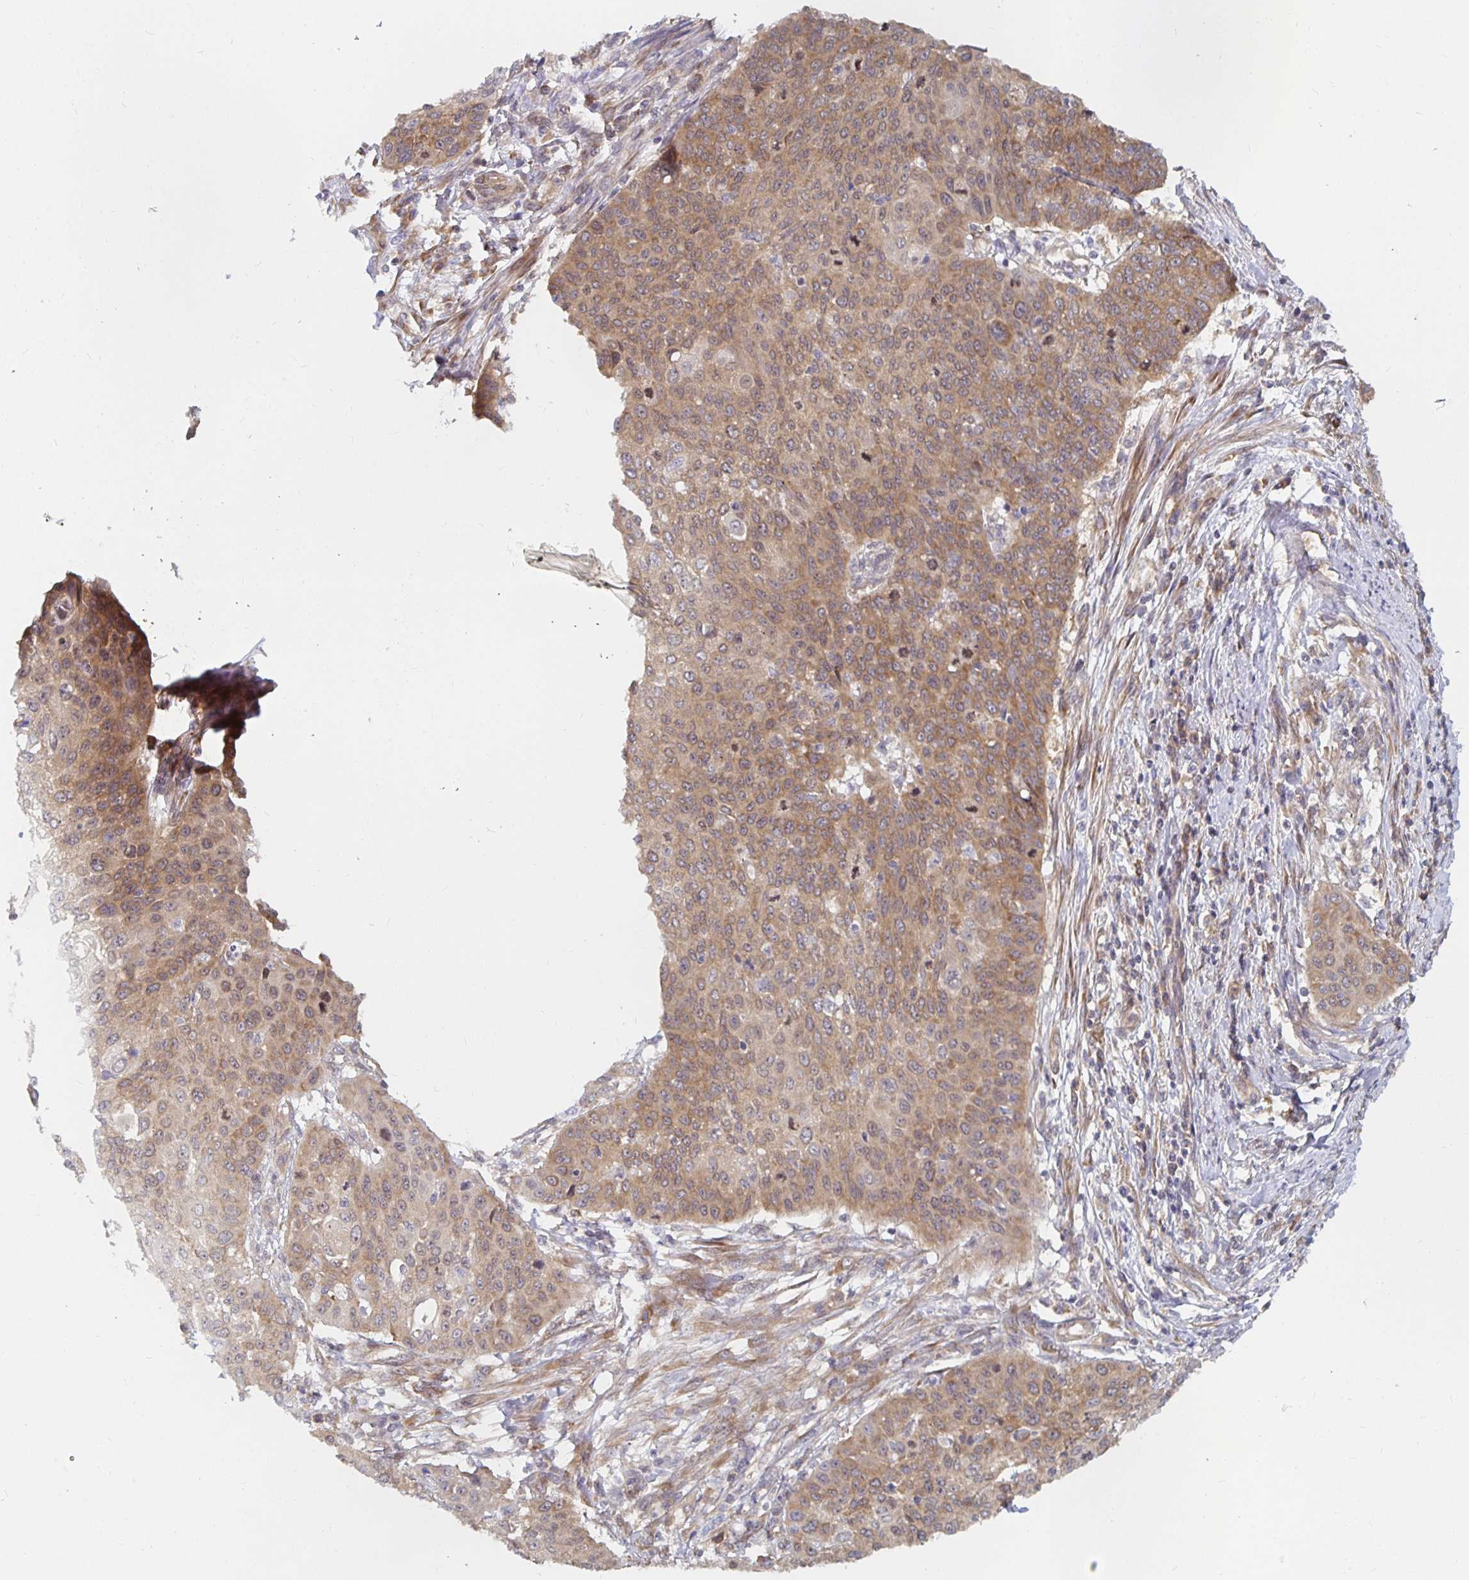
{"staining": {"intensity": "moderate", "quantity": ">75%", "location": "cytoplasmic/membranous"}, "tissue": "cervical cancer", "cell_type": "Tumor cells", "image_type": "cancer", "snomed": [{"axis": "morphology", "description": "Squamous cell carcinoma, NOS"}, {"axis": "topography", "description": "Cervix"}], "caption": "Brown immunohistochemical staining in cervical cancer (squamous cell carcinoma) exhibits moderate cytoplasmic/membranous positivity in about >75% of tumor cells.", "gene": "PDAP1", "patient": {"sex": "female", "age": 65}}